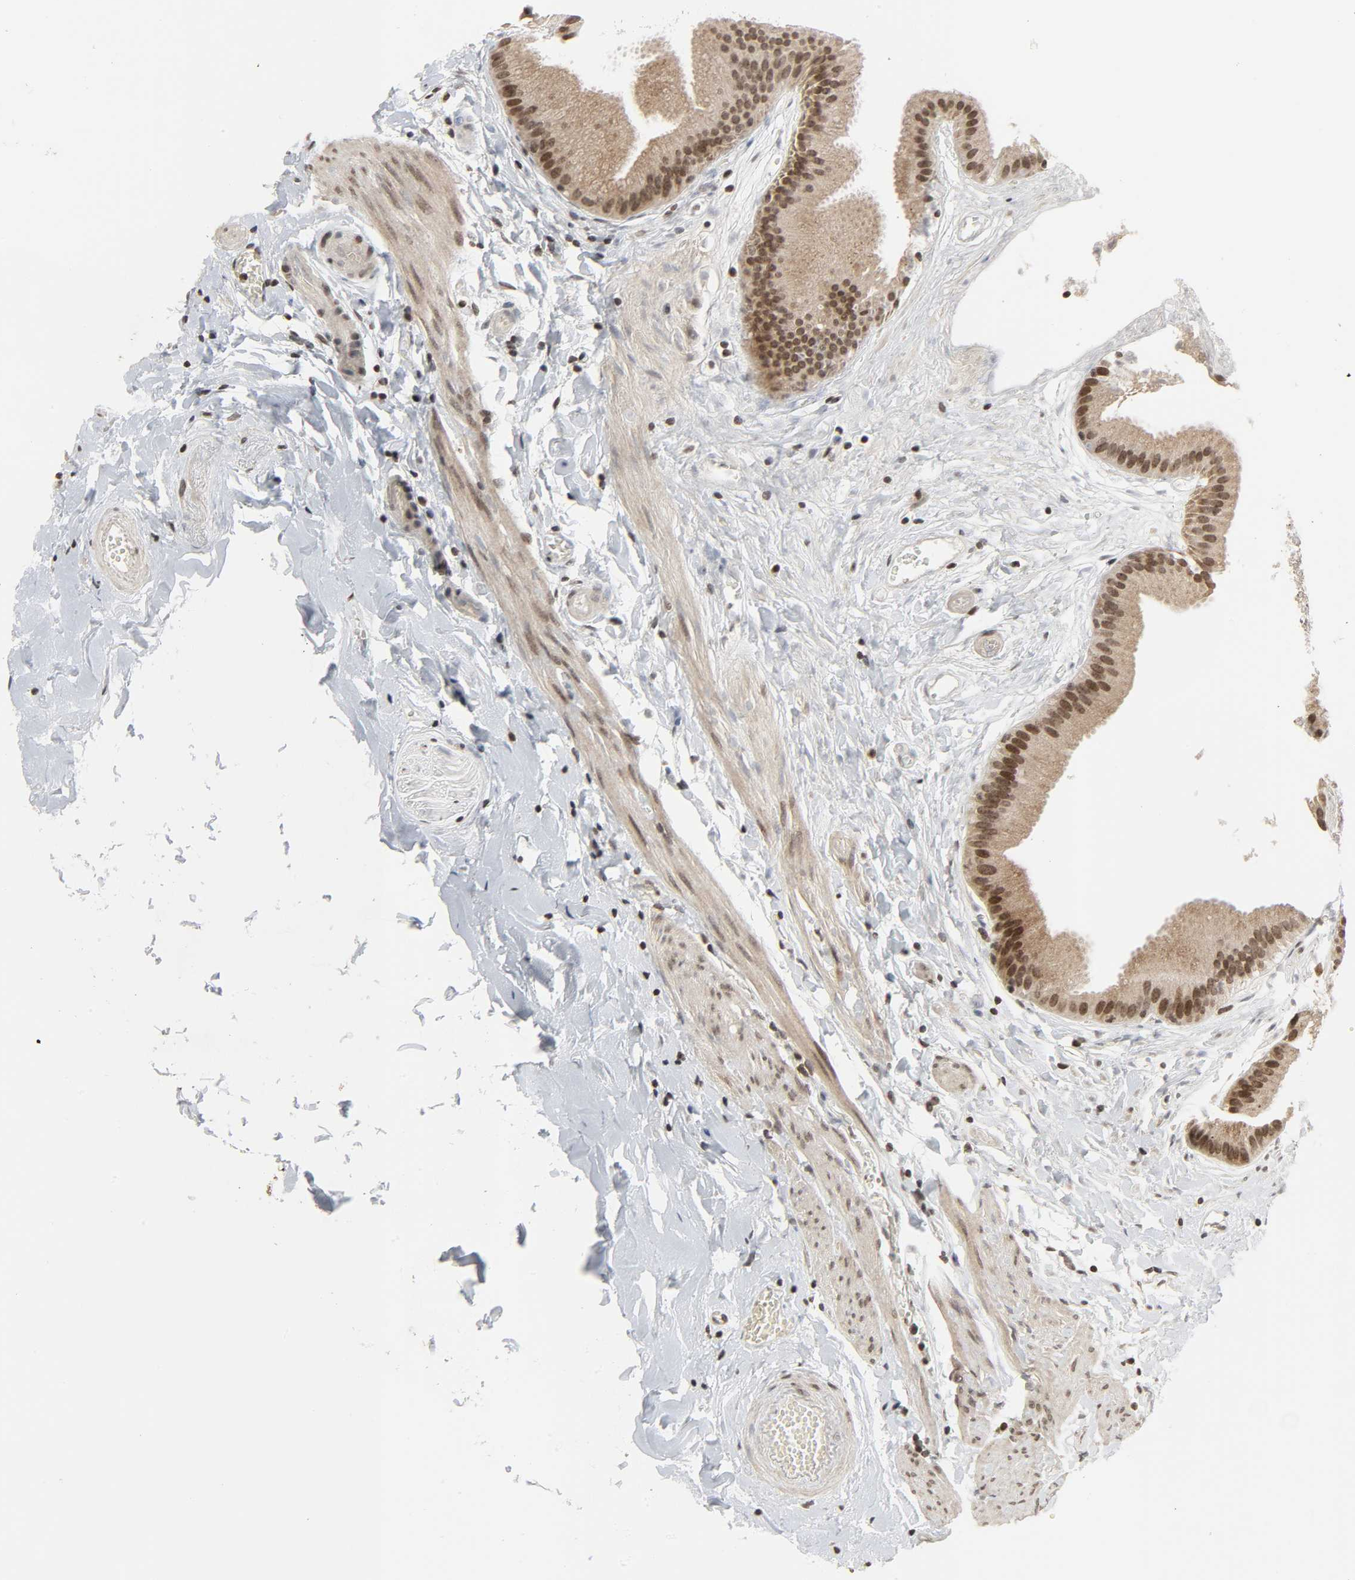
{"staining": {"intensity": "moderate", "quantity": "25%-75%", "location": "nuclear"}, "tissue": "gallbladder", "cell_type": "Glandular cells", "image_type": "normal", "snomed": [{"axis": "morphology", "description": "Normal tissue, NOS"}, {"axis": "topography", "description": "Gallbladder"}], "caption": "Human gallbladder stained with a brown dye reveals moderate nuclear positive positivity in about 25%-75% of glandular cells.", "gene": "XRCC1", "patient": {"sex": "female", "age": 63}}